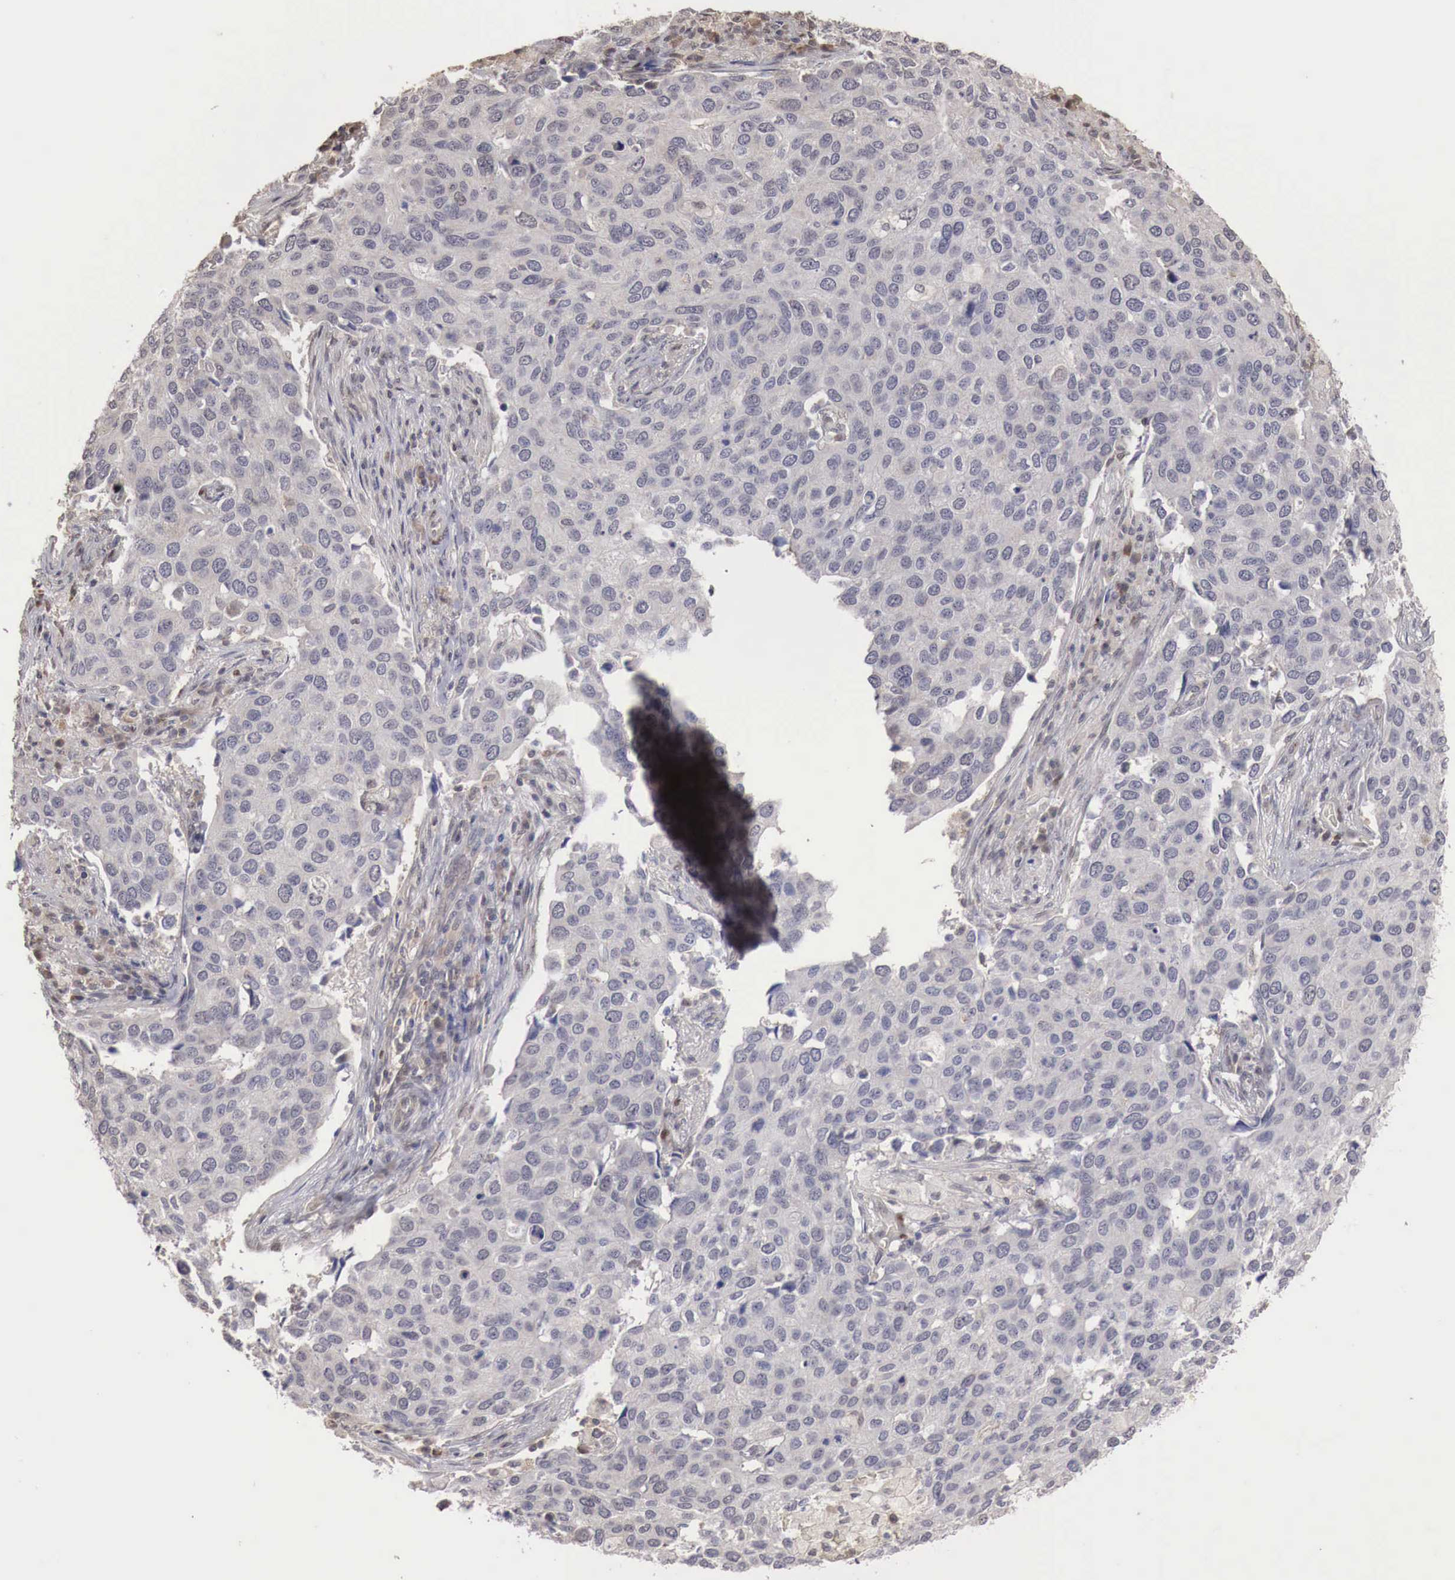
{"staining": {"intensity": "negative", "quantity": "none", "location": "none"}, "tissue": "cervical cancer", "cell_type": "Tumor cells", "image_type": "cancer", "snomed": [{"axis": "morphology", "description": "Squamous cell carcinoma, NOS"}, {"axis": "topography", "description": "Cervix"}], "caption": "Protein analysis of cervical squamous cell carcinoma exhibits no significant expression in tumor cells.", "gene": "KHDRBS2", "patient": {"sex": "female", "age": 54}}